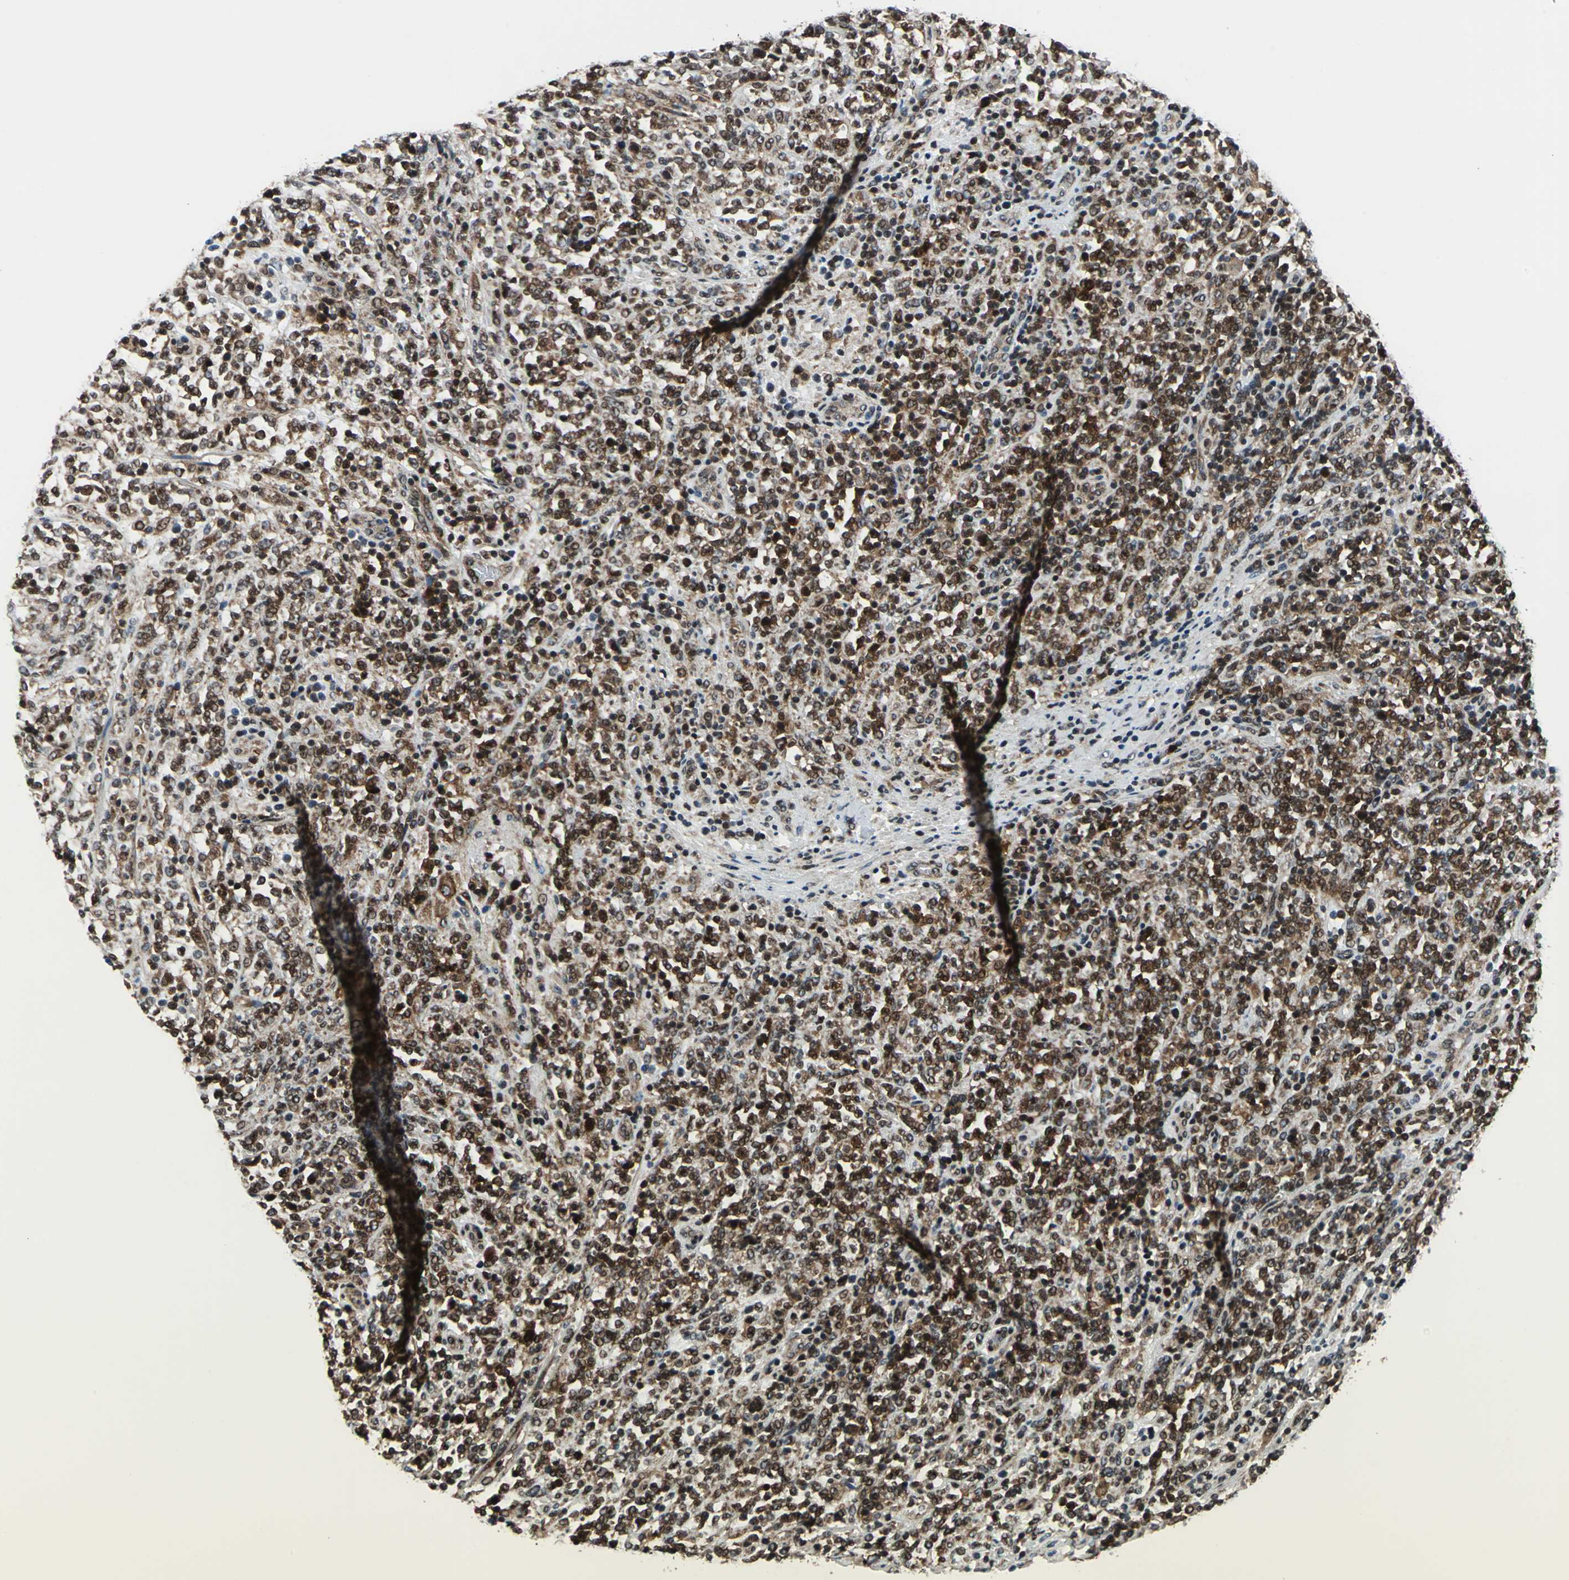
{"staining": {"intensity": "strong", "quantity": ">75%", "location": "nuclear"}, "tissue": "lymphoma", "cell_type": "Tumor cells", "image_type": "cancer", "snomed": [{"axis": "morphology", "description": "Malignant lymphoma, non-Hodgkin's type, High grade"}, {"axis": "topography", "description": "Soft tissue"}], "caption": "Strong nuclear staining for a protein is present in about >75% of tumor cells of lymphoma using immunohistochemistry (IHC).", "gene": "AATF", "patient": {"sex": "male", "age": 18}}